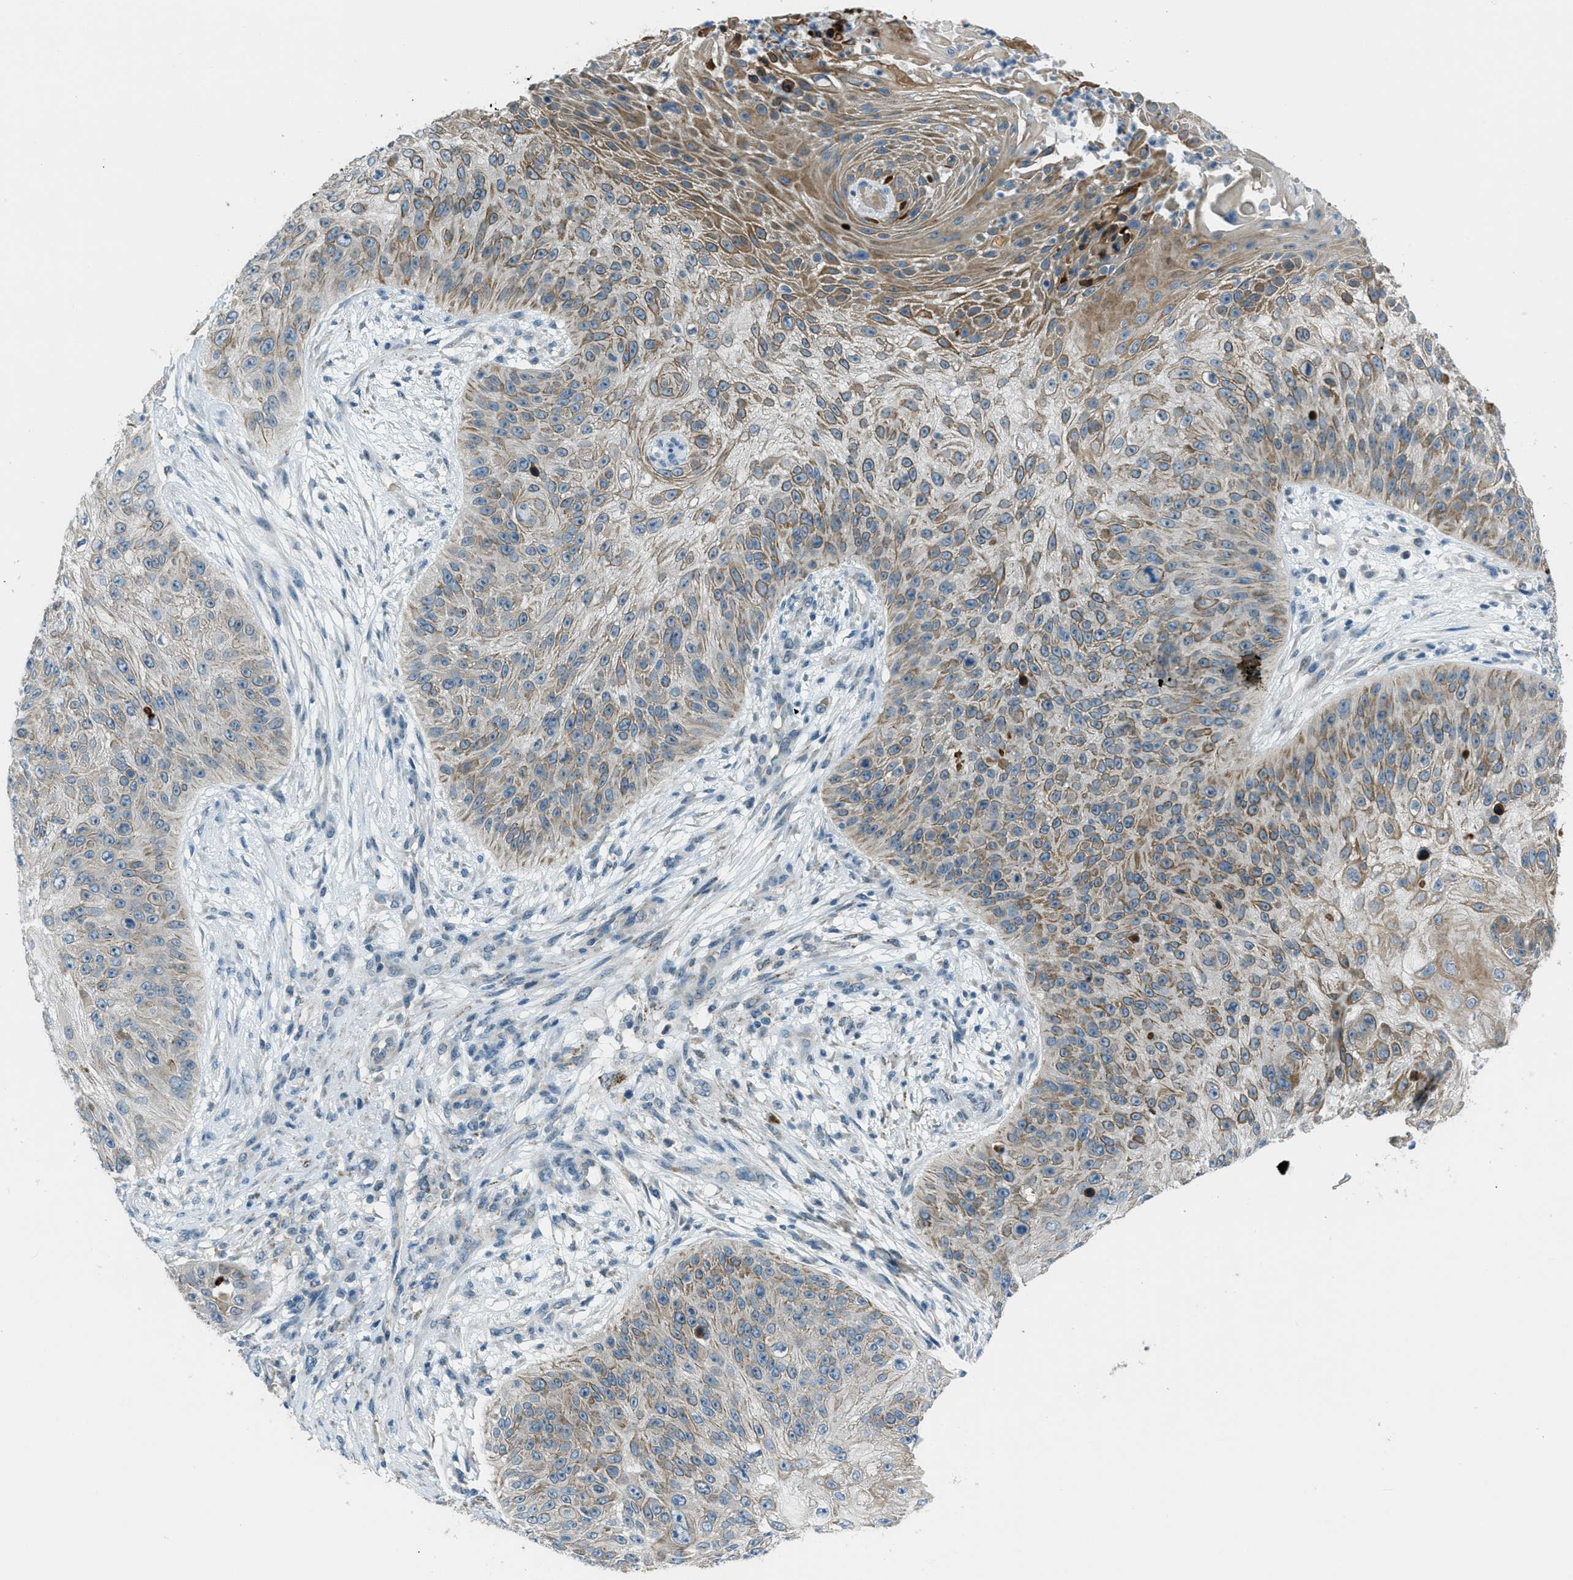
{"staining": {"intensity": "moderate", "quantity": ">75%", "location": "cytoplasmic/membranous"}, "tissue": "skin cancer", "cell_type": "Tumor cells", "image_type": "cancer", "snomed": [{"axis": "morphology", "description": "Squamous cell carcinoma, NOS"}, {"axis": "topography", "description": "Skin"}], "caption": "This image reveals skin cancer (squamous cell carcinoma) stained with IHC to label a protein in brown. The cytoplasmic/membranous of tumor cells show moderate positivity for the protein. Nuclei are counter-stained blue.", "gene": "CDON", "patient": {"sex": "female", "age": 80}}